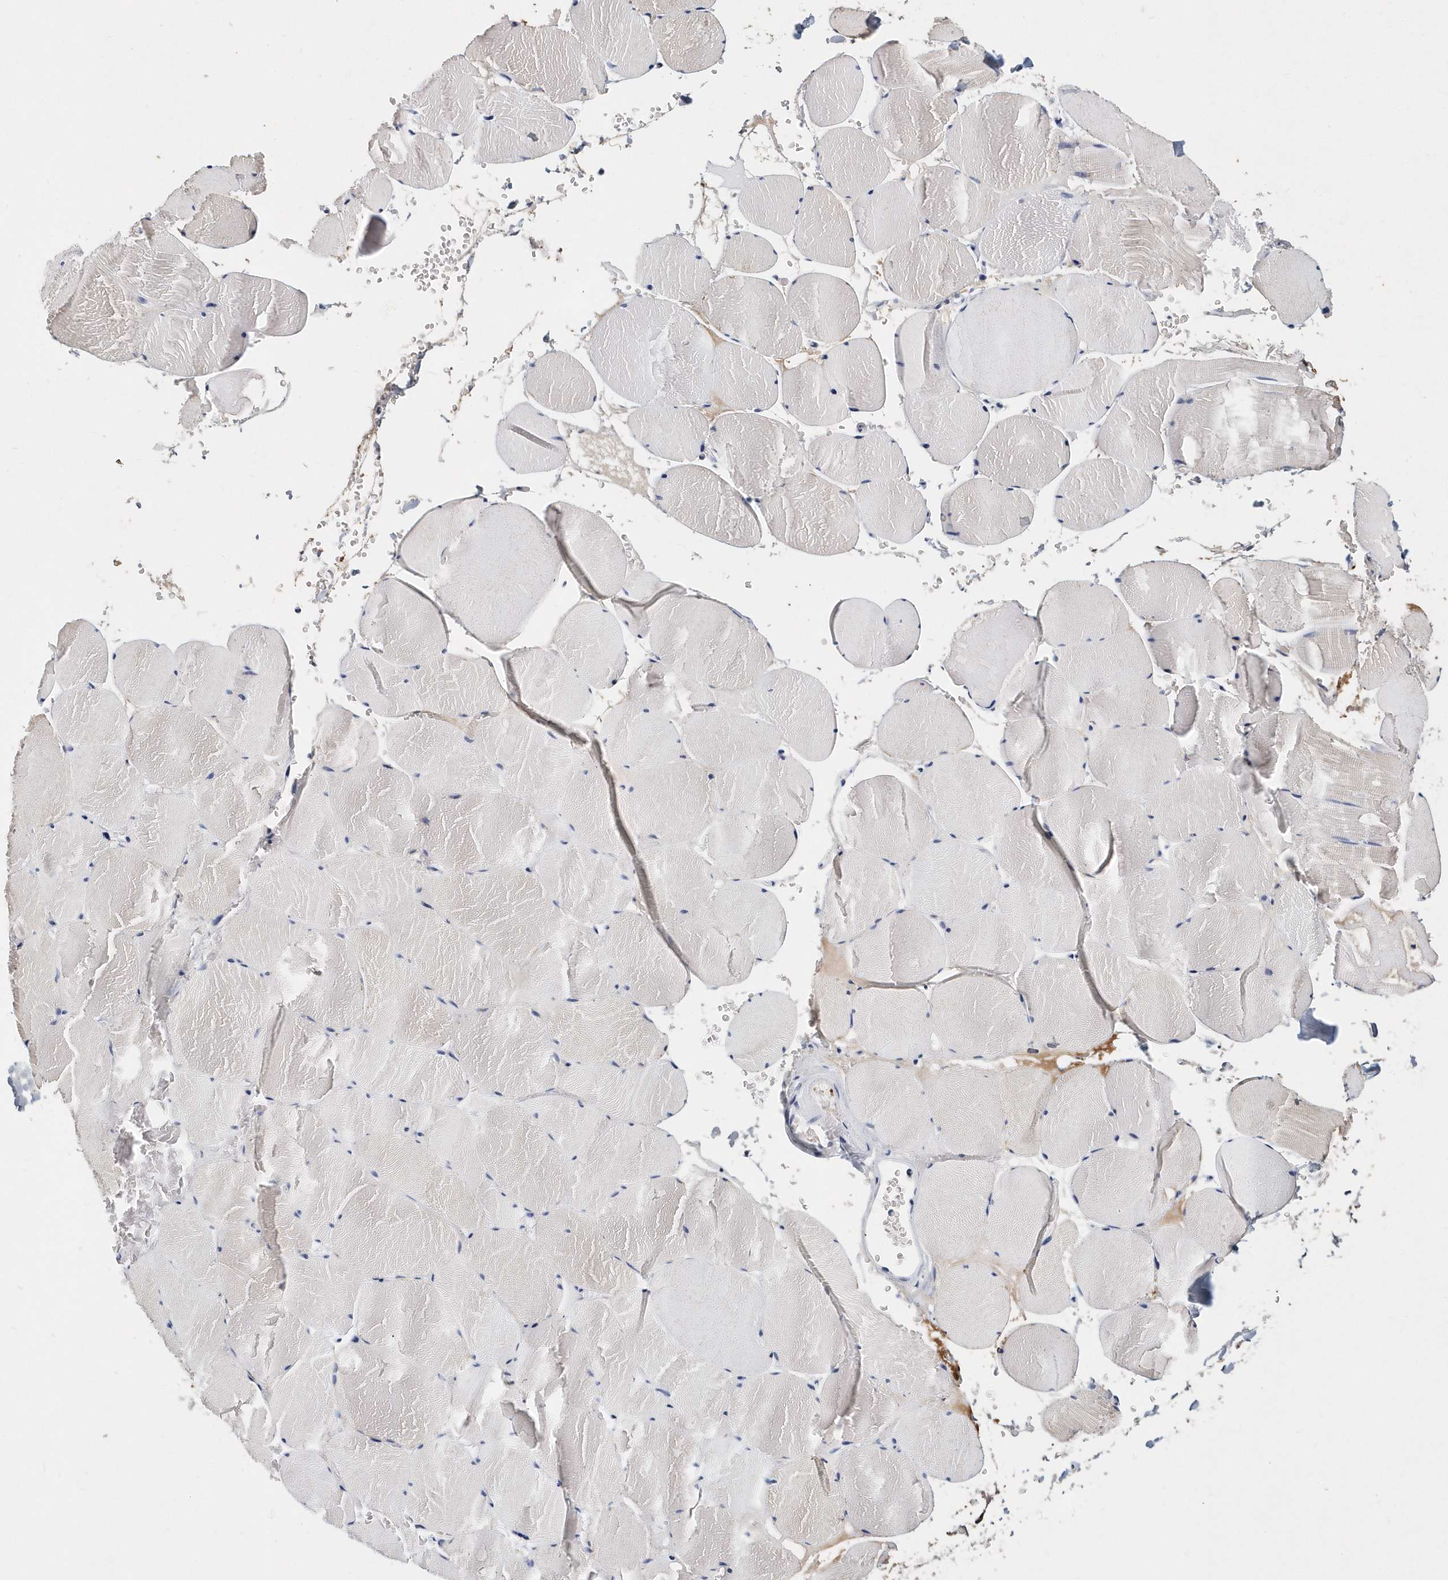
{"staining": {"intensity": "negative", "quantity": "none", "location": "none"}, "tissue": "skeletal muscle", "cell_type": "Myocytes", "image_type": "normal", "snomed": [{"axis": "morphology", "description": "Normal tissue, NOS"}, {"axis": "topography", "description": "Skeletal muscle"}, {"axis": "topography", "description": "Head-Neck"}], "caption": "Immunohistochemical staining of normal human skeletal muscle reveals no significant positivity in myocytes.", "gene": "ITGA2B", "patient": {"sex": "male", "age": 66}}